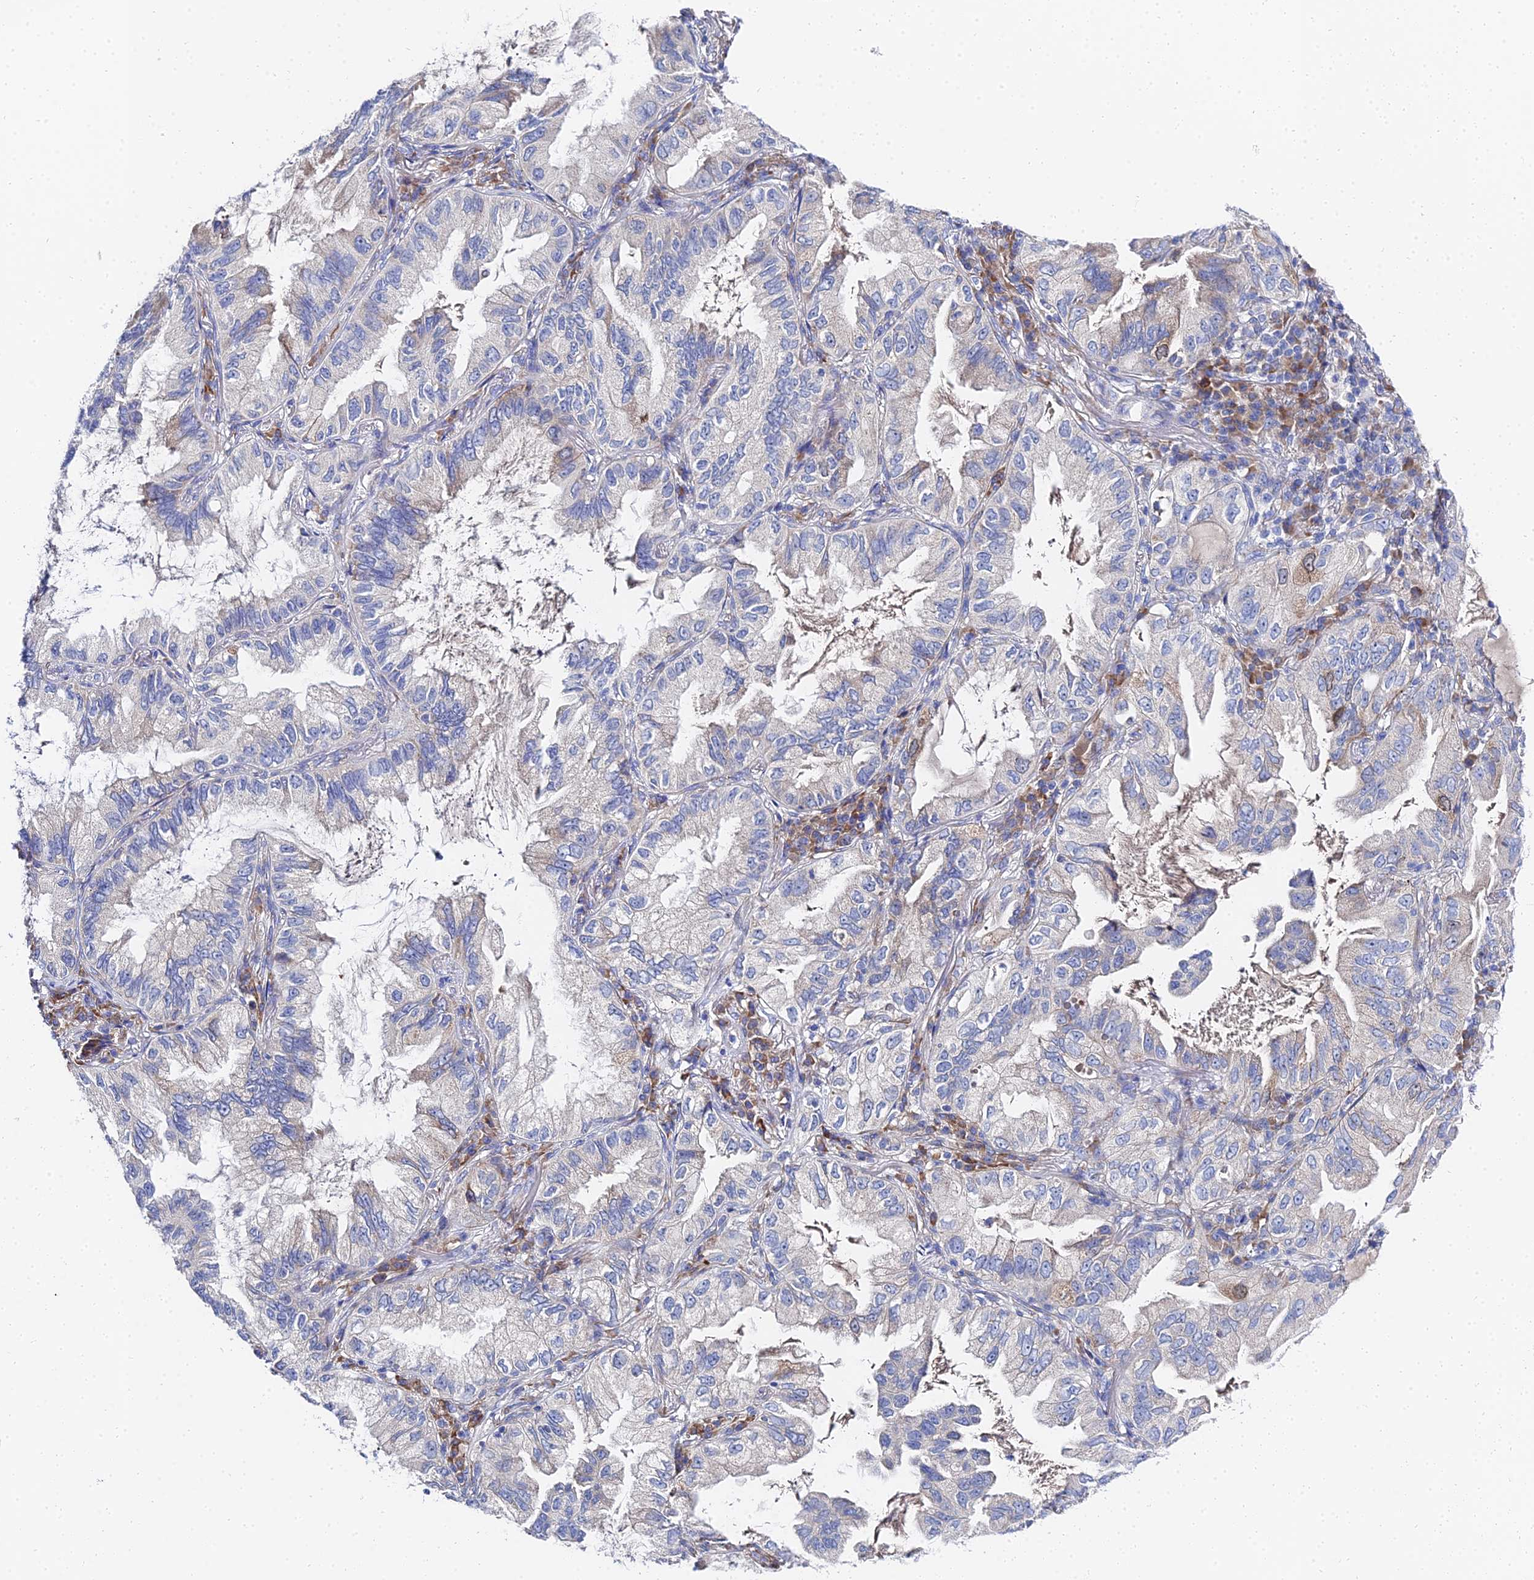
{"staining": {"intensity": "negative", "quantity": "none", "location": "none"}, "tissue": "lung cancer", "cell_type": "Tumor cells", "image_type": "cancer", "snomed": [{"axis": "morphology", "description": "Adenocarcinoma, NOS"}, {"axis": "topography", "description": "Lung"}], "caption": "Protein analysis of lung adenocarcinoma reveals no significant staining in tumor cells.", "gene": "PTTG1", "patient": {"sex": "female", "age": 69}}